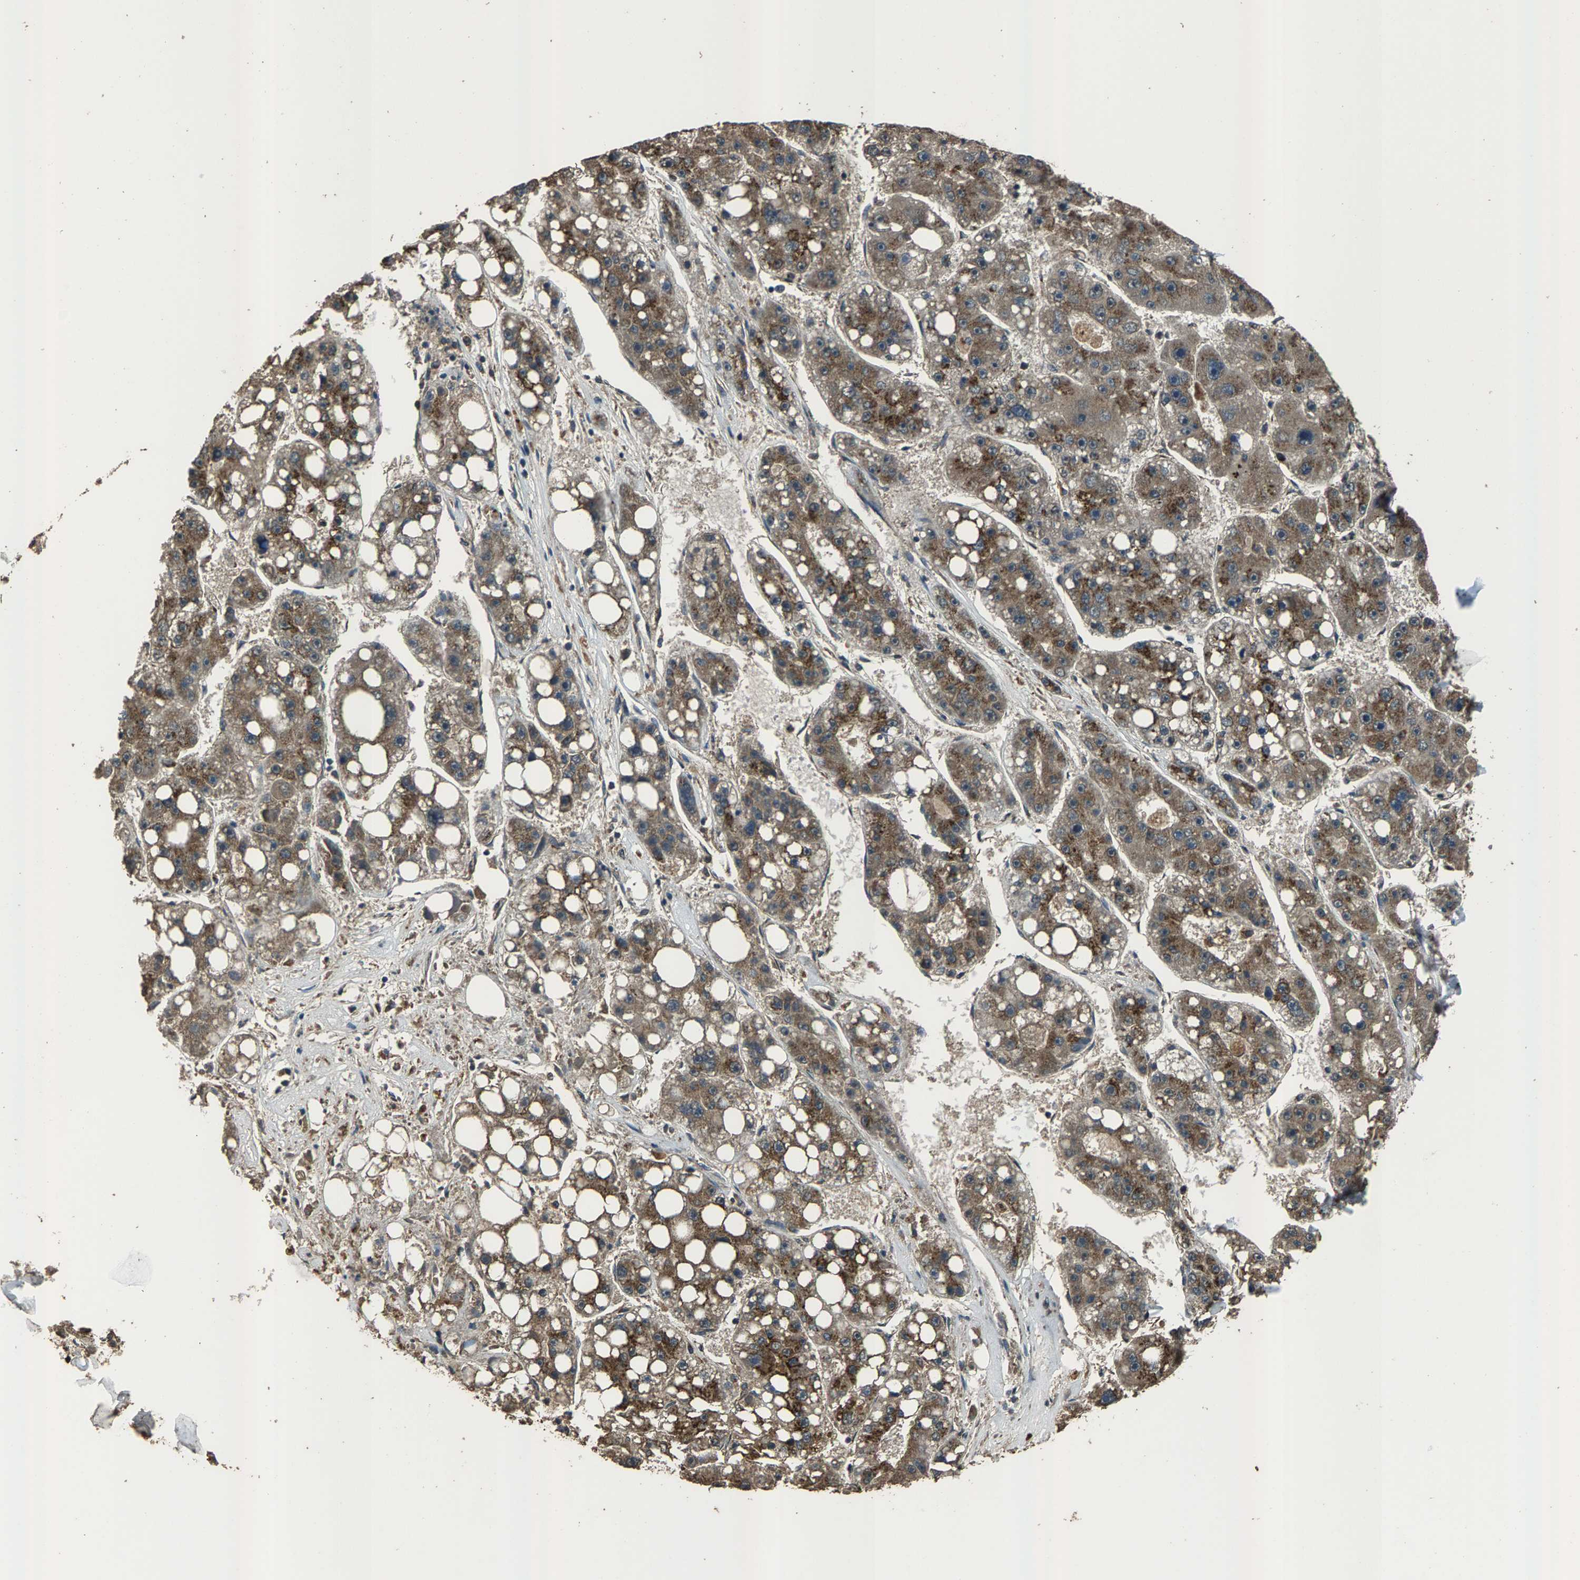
{"staining": {"intensity": "strong", "quantity": "25%-75%", "location": "cytoplasmic/membranous"}, "tissue": "liver cancer", "cell_type": "Tumor cells", "image_type": "cancer", "snomed": [{"axis": "morphology", "description": "Carcinoma, Hepatocellular, NOS"}, {"axis": "topography", "description": "Liver"}], "caption": "A brown stain shows strong cytoplasmic/membranous staining of a protein in hepatocellular carcinoma (liver) tumor cells.", "gene": "SLC38A10", "patient": {"sex": "female", "age": 61}}